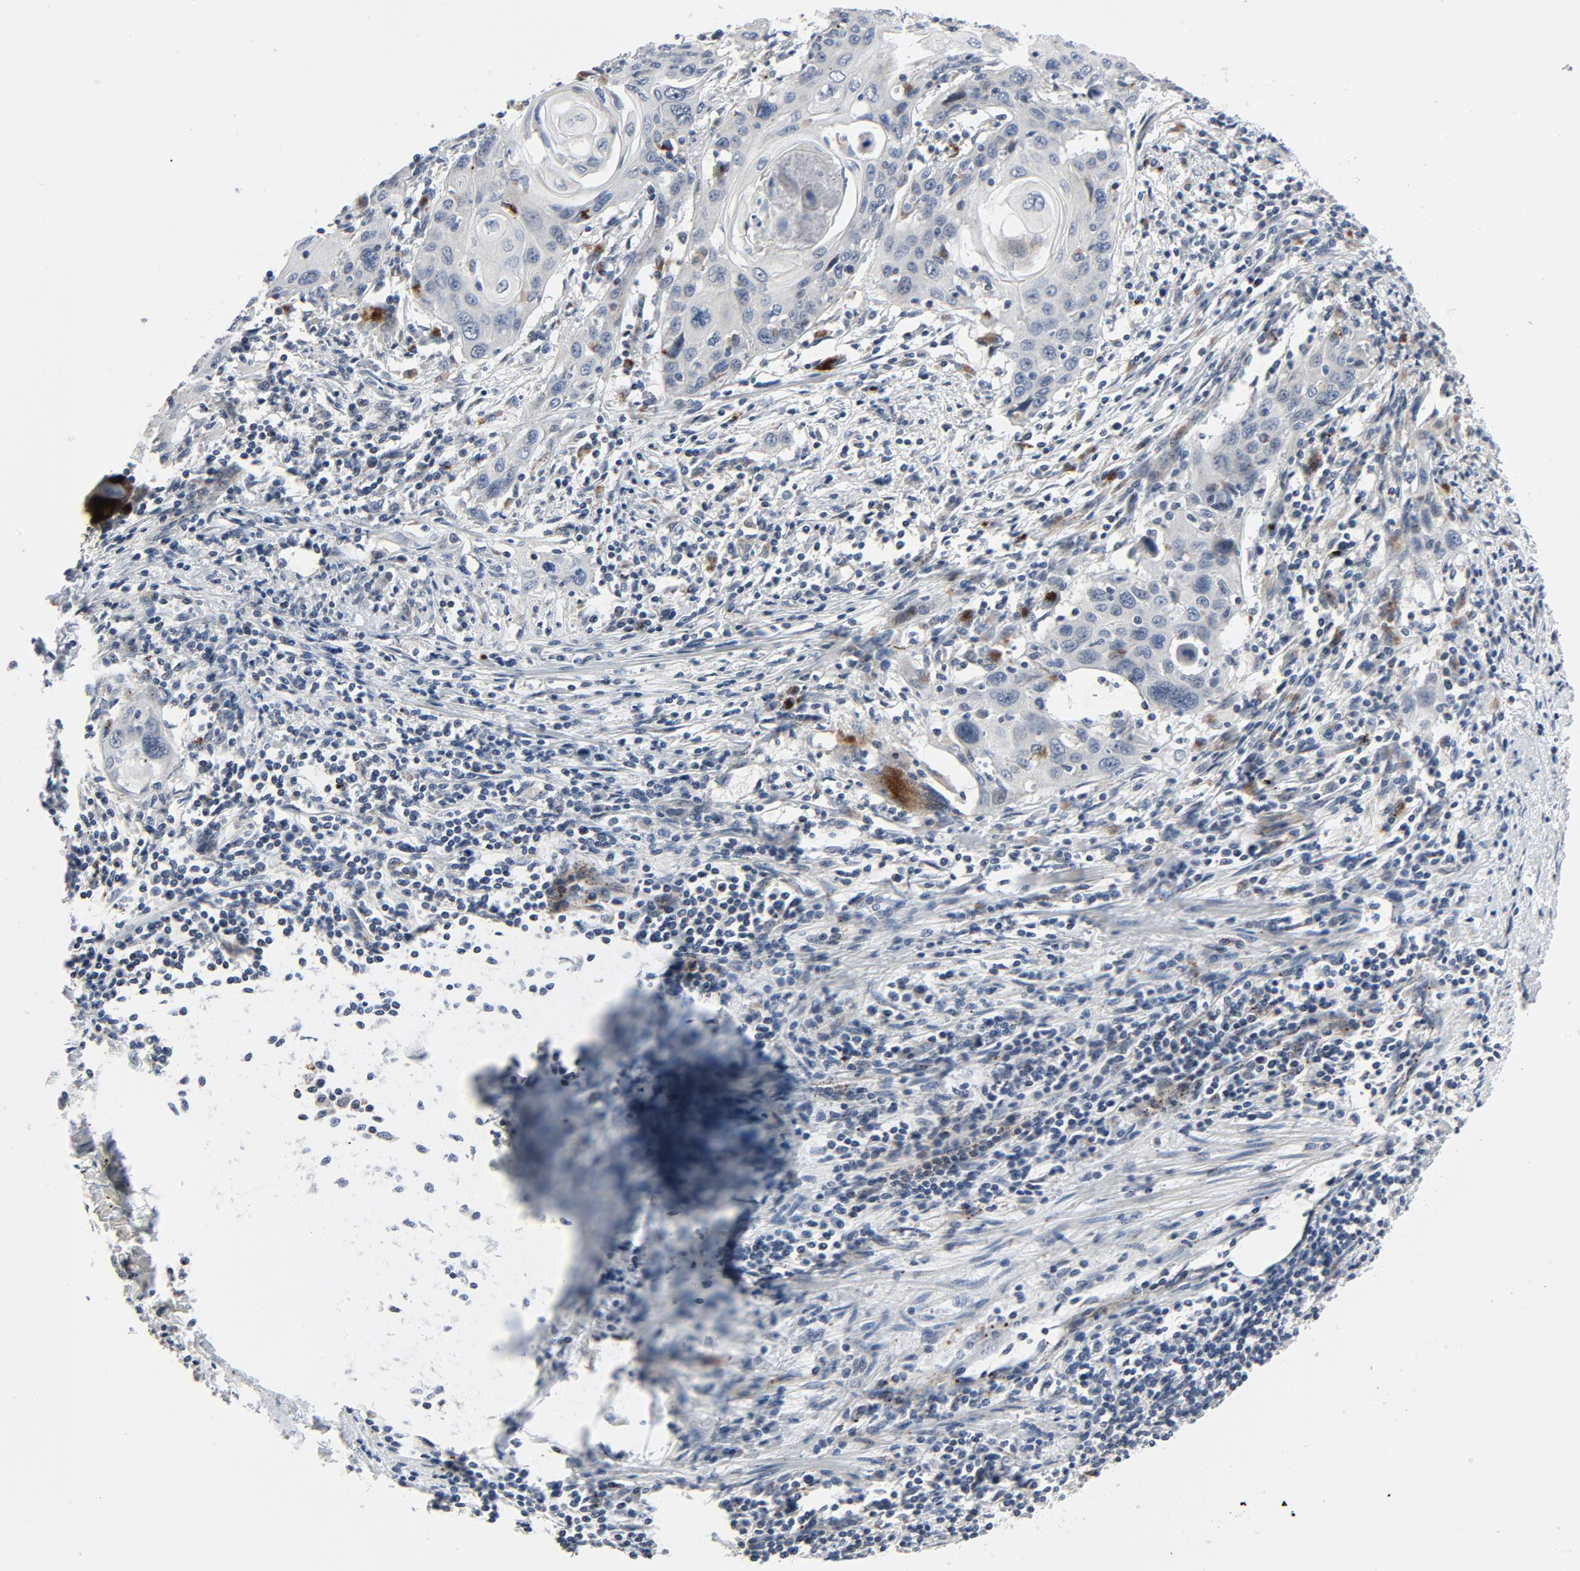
{"staining": {"intensity": "negative", "quantity": "none", "location": "none"}, "tissue": "cervical cancer", "cell_type": "Tumor cells", "image_type": "cancer", "snomed": [{"axis": "morphology", "description": "Squamous cell carcinoma, NOS"}, {"axis": "topography", "description": "Cervix"}], "caption": "IHC of cervical cancer (squamous cell carcinoma) exhibits no expression in tumor cells.", "gene": "AKT2", "patient": {"sex": "female", "age": 40}}